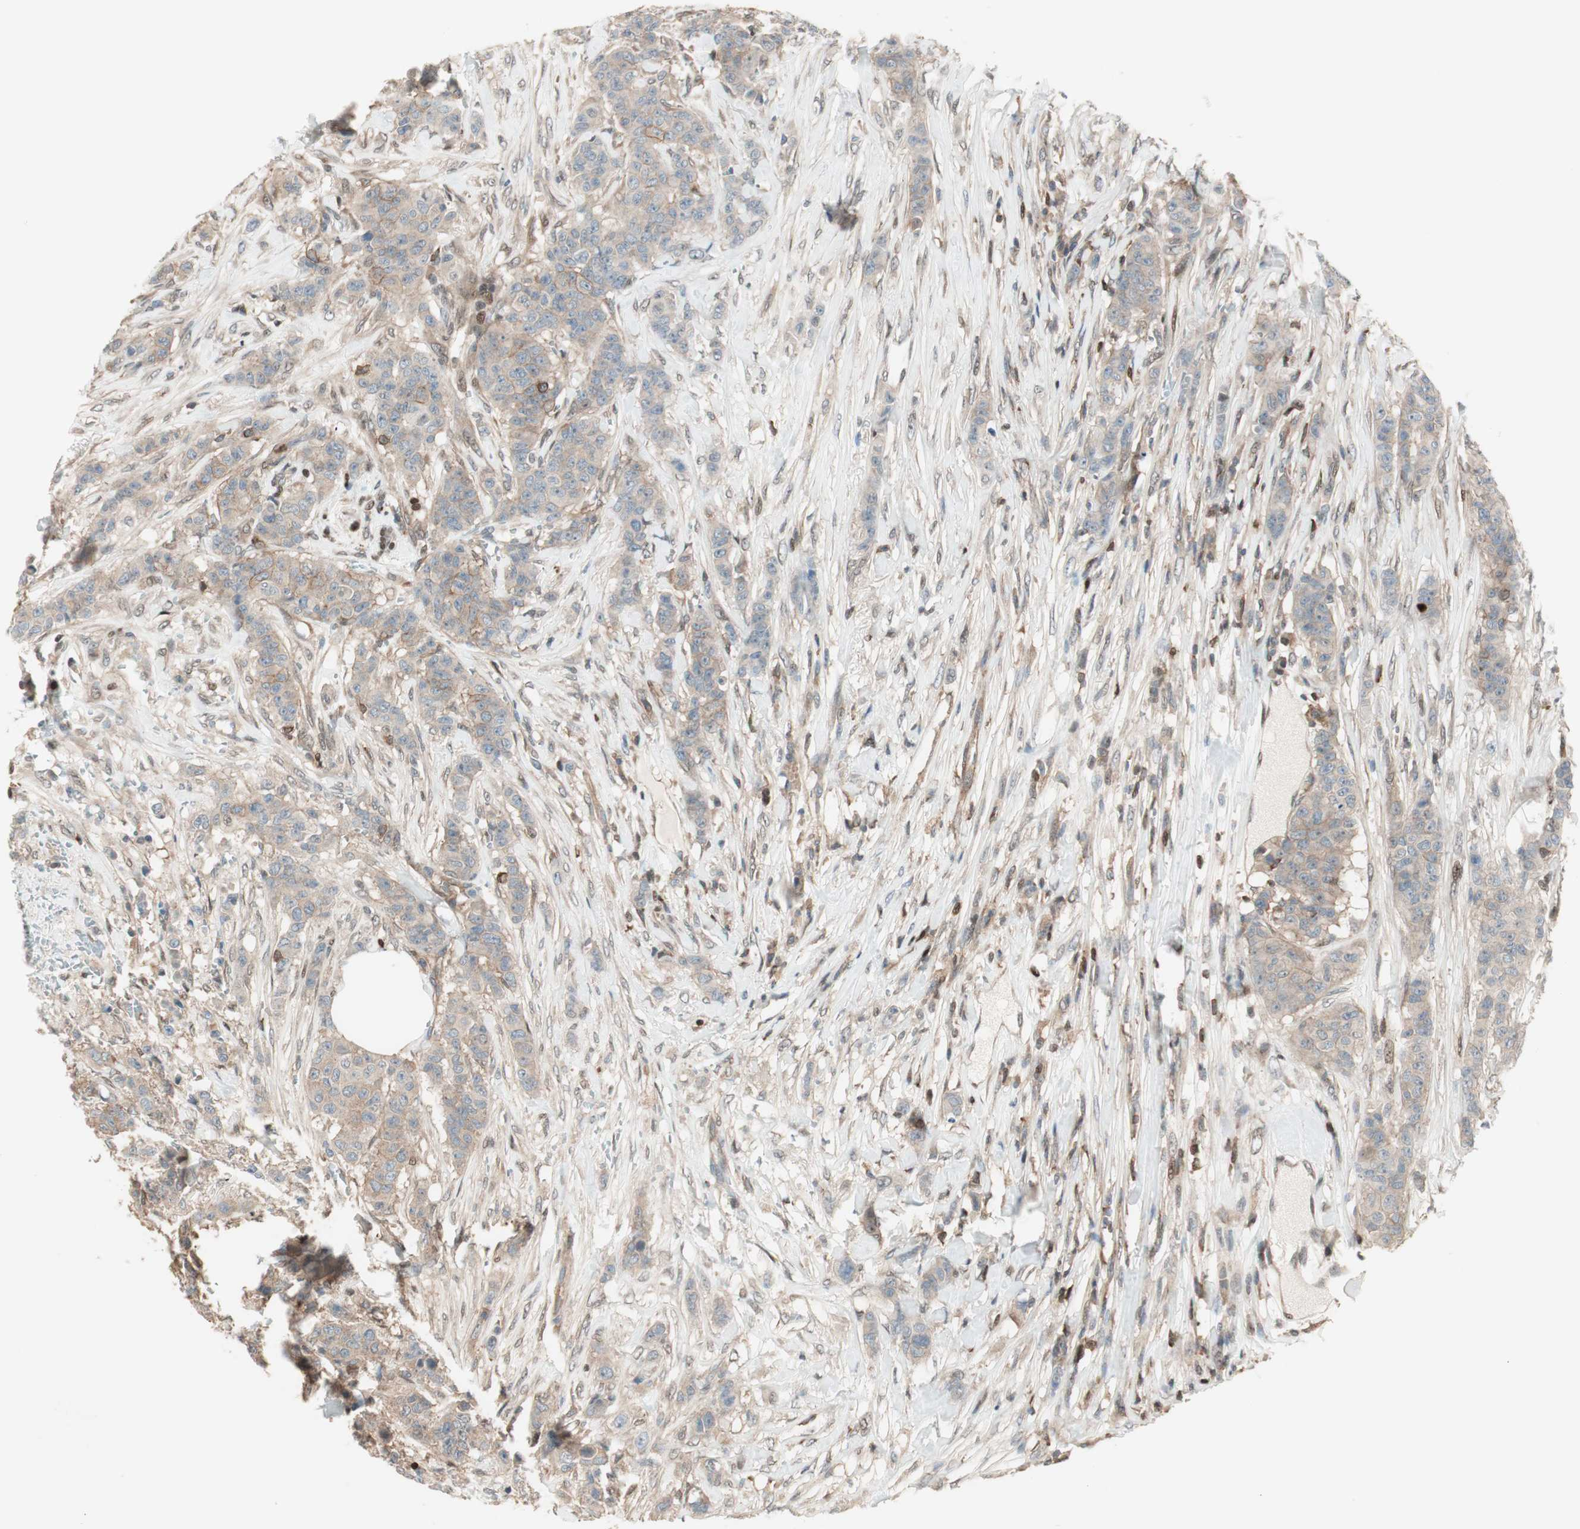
{"staining": {"intensity": "moderate", "quantity": ">75%", "location": "cytoplasmic/membranous"}, "tissue": "breast cancer", "cell_type": "Tumor cells", "image_type": "cancer", "snomed": [{"axis": "morphology", "description": "Duct carcinoma"}, {"axis": "topography", "description": "Breast"}], "caption": "Invasive ductal carcinoma (breast) tissue displays moderate cytoplasmic/membranous staining in about >75% of tumor cells, visualized by immunohistochemistry.", "gene": "BIN1", "patient": {"sex": "female", "age": 40}}